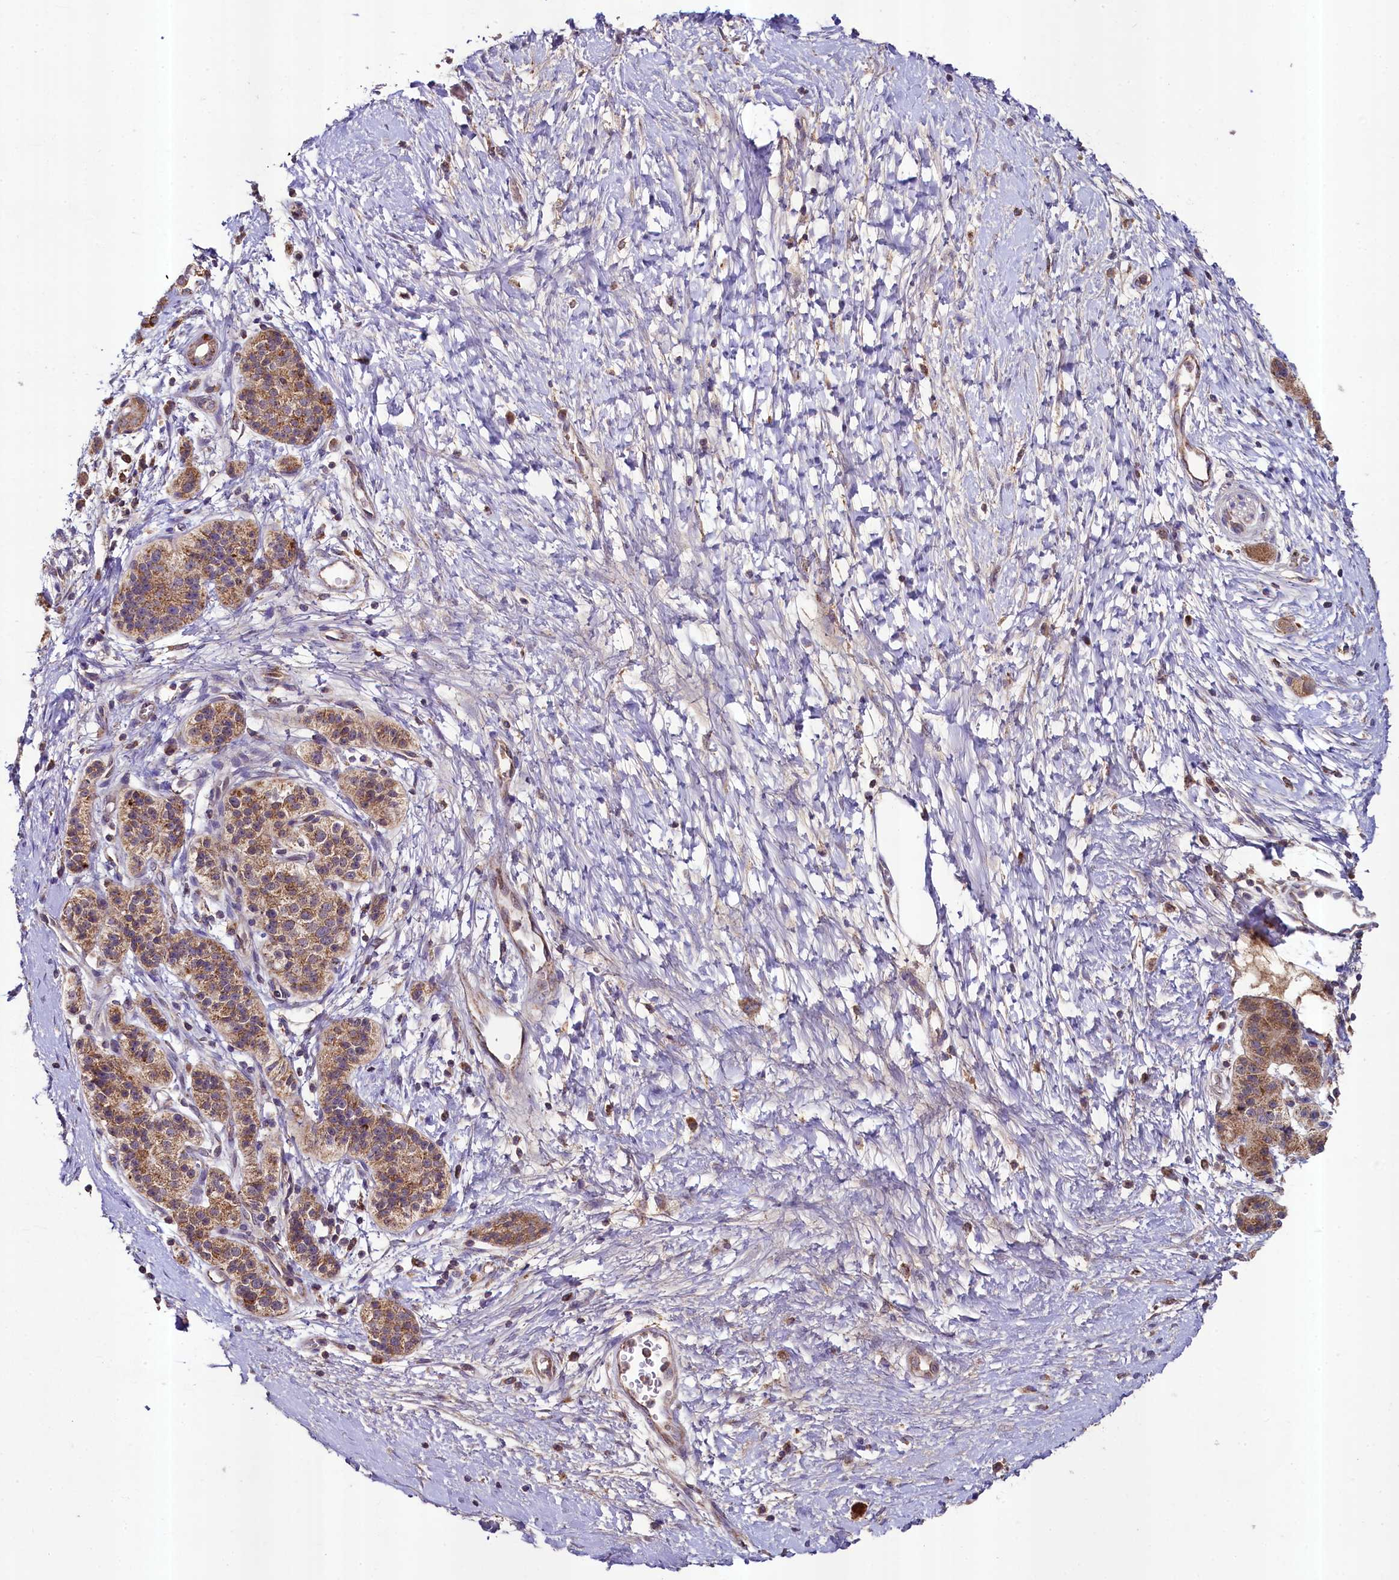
{"staining": {"intensity": "moderate", "quantity": ">75%", "location": "cytoplasmic/membranous"}, "tissue": "pancreatic cancer", "cell_type": "Tumor cells", "image_type": "cancer", "snomed": [{"axis": "morphology", "description": "Adenocarcinoma, NOS"}, {"axis": "topography", "description": "Pancreas"}], "caption": "Immunohistochemical staining of human pancreatic cancer (adenocarcinoma) displays moderate cytoplasmic/membranous protein positivity in about >75% of tumor cells.", "gene": "METTL4", "patient": {"sex": "male", "age": 50}}